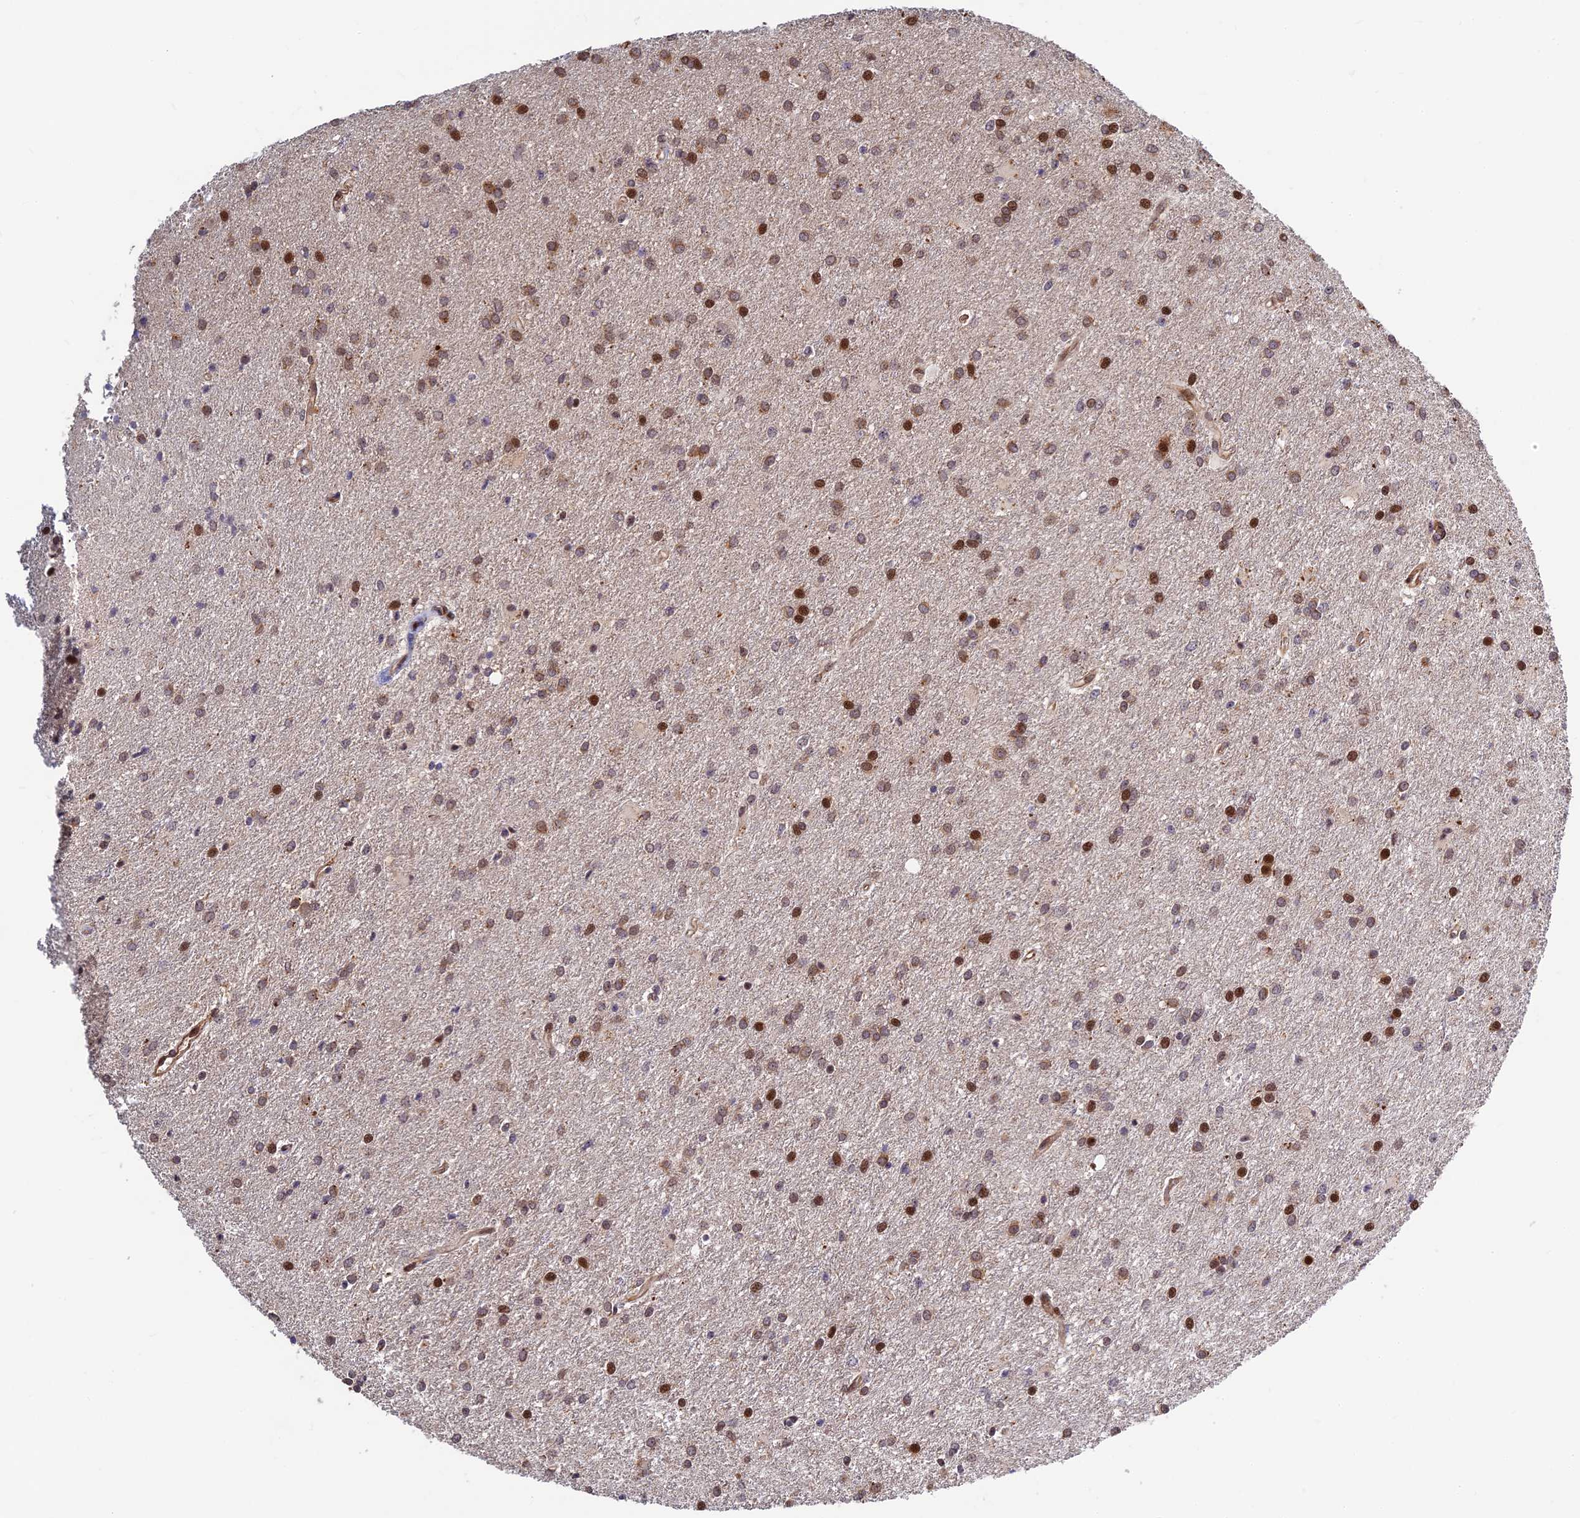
{"staining": {"intensity": "strong", "quantity": "<25%", "location": "nuclear"}, "tissue": "glioma", "cell_type": "Tumor cells", "image_type": "cancer", "snomed": [{"axis": "morphology", "description": "Glioma, malignant, High grade"}, {"axis": "topography", "description": "Brain"}], "caption": "This is a photomicrograph of IHC staining of glioma, which shows strong positivity in the nuclear of tumor cells.", "gene": "UFSP2", "patient": {"sex": "female", "age": 50}}